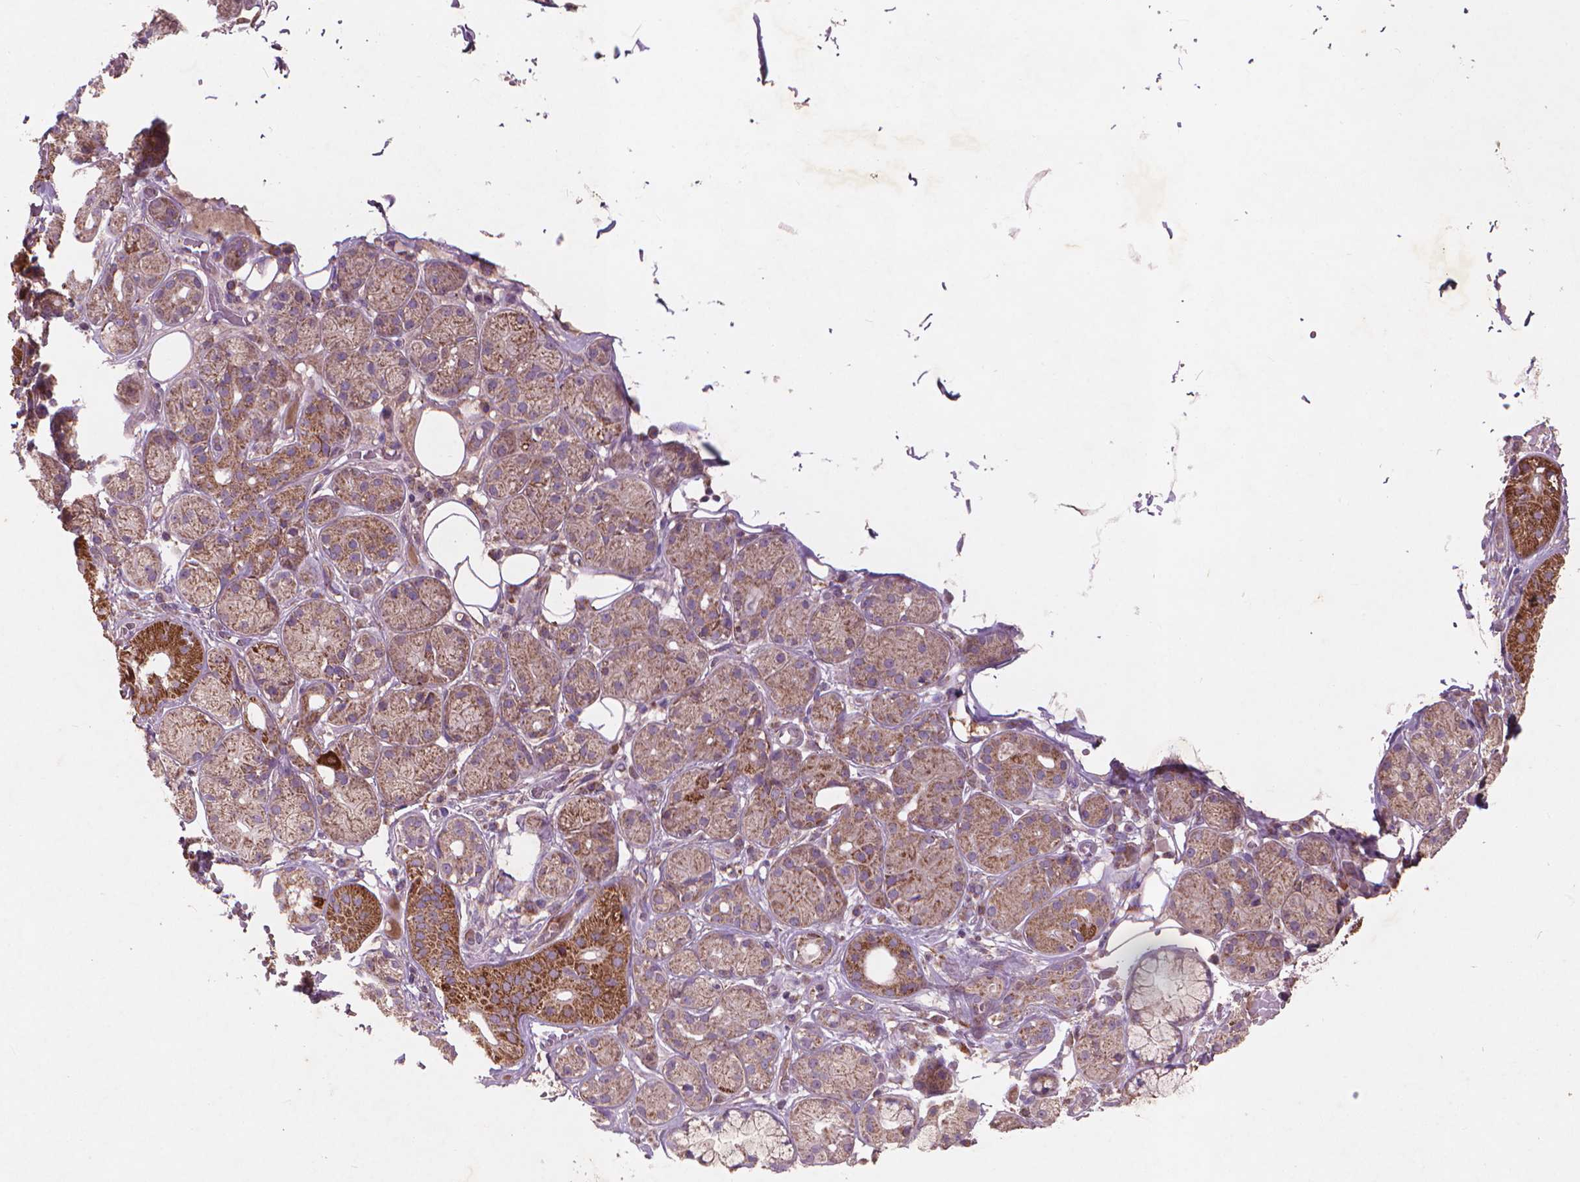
{"staining": {"intensity": "moderate", "quantity": ">75%", "location": "cytoplasmic/membranous"}, "tissue": "salivary gland", "cell_type": "Glandular cells", "image_type": "normal", "snomed": [{"axis": "morphology", "description": "Normal tissue, NOS"}, {"axis": "topography", "description": "Salivary gland"}, {"axis": "topography", "description": "Peripheral nerve tissue"}], "caption": "Salivary gland stained with DAB (3,3'-diaminobenzidine) immunohistochemistry (IHC) displays medium levels of moderate cytoplasmic/membranous positivity in approximately >75% of glandular cells.", "gene": "NLRX1", "patient": {"sex": "male", "age": 71}}